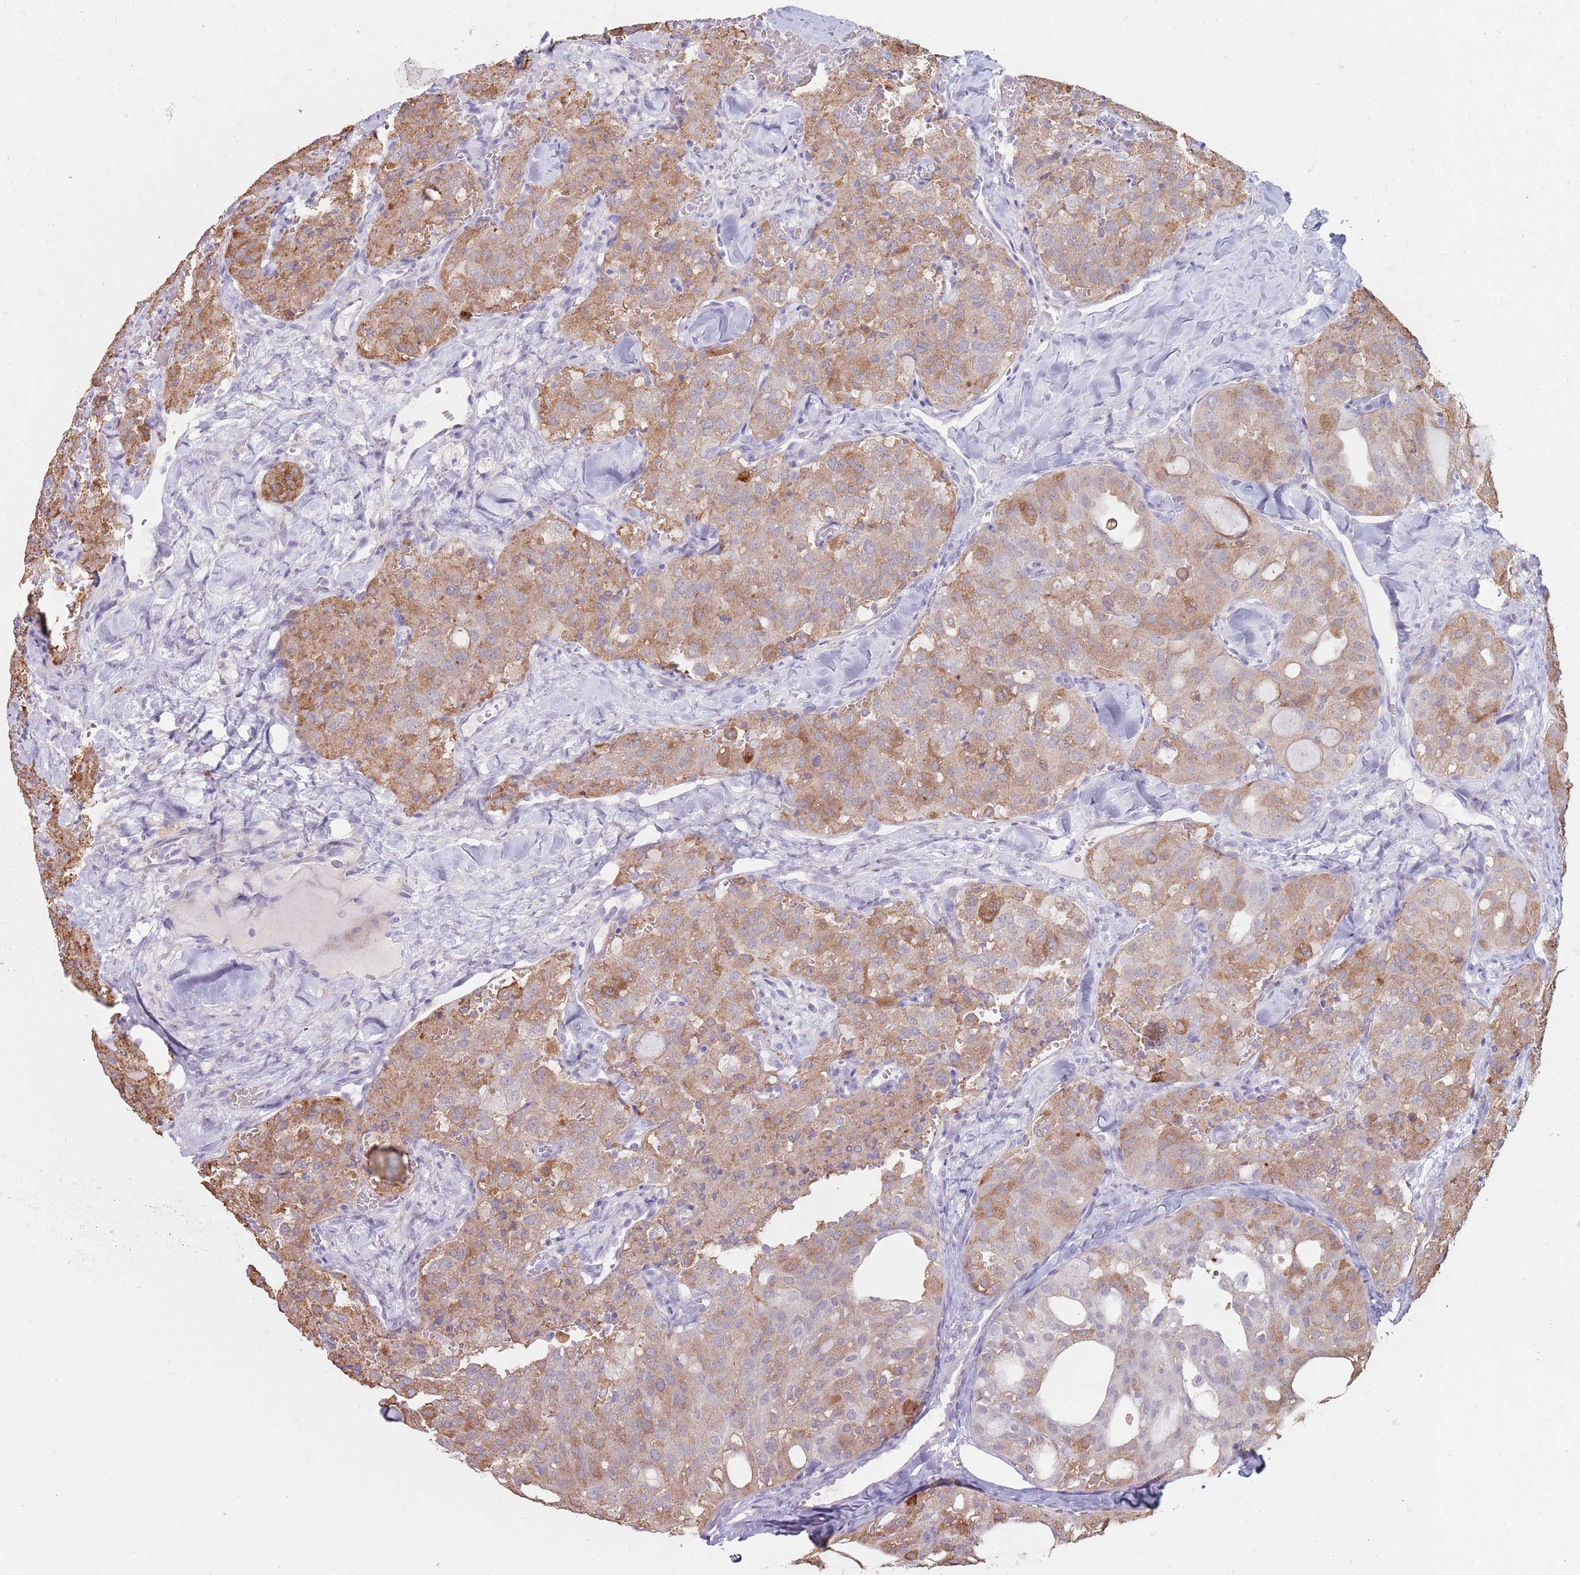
{"staining": {"intensity": "moderate", "quantity": "<25%", "location": "cytoplasmic/membranous"}, "tissue": "thyroid cancer", "cell_type": "Tumor cells", "image_type": "cancer", "snomed": [{"axis": "morphology", "description": "Follicular adenoma carcinoma, NOS"}, {"axis": "topography", "description": "Thyroid gland"}], "caption": "This photomicrograph exhibits thyroid cancer stained with immunohistochemistry to label a protein in brown. The cytoplasmic/membranous of tumor cells show moderate positivity for the protein. Nuclei are counter-stained blue.", "gene": "DXO", "patient": {"sex": "male", "age": 75}}